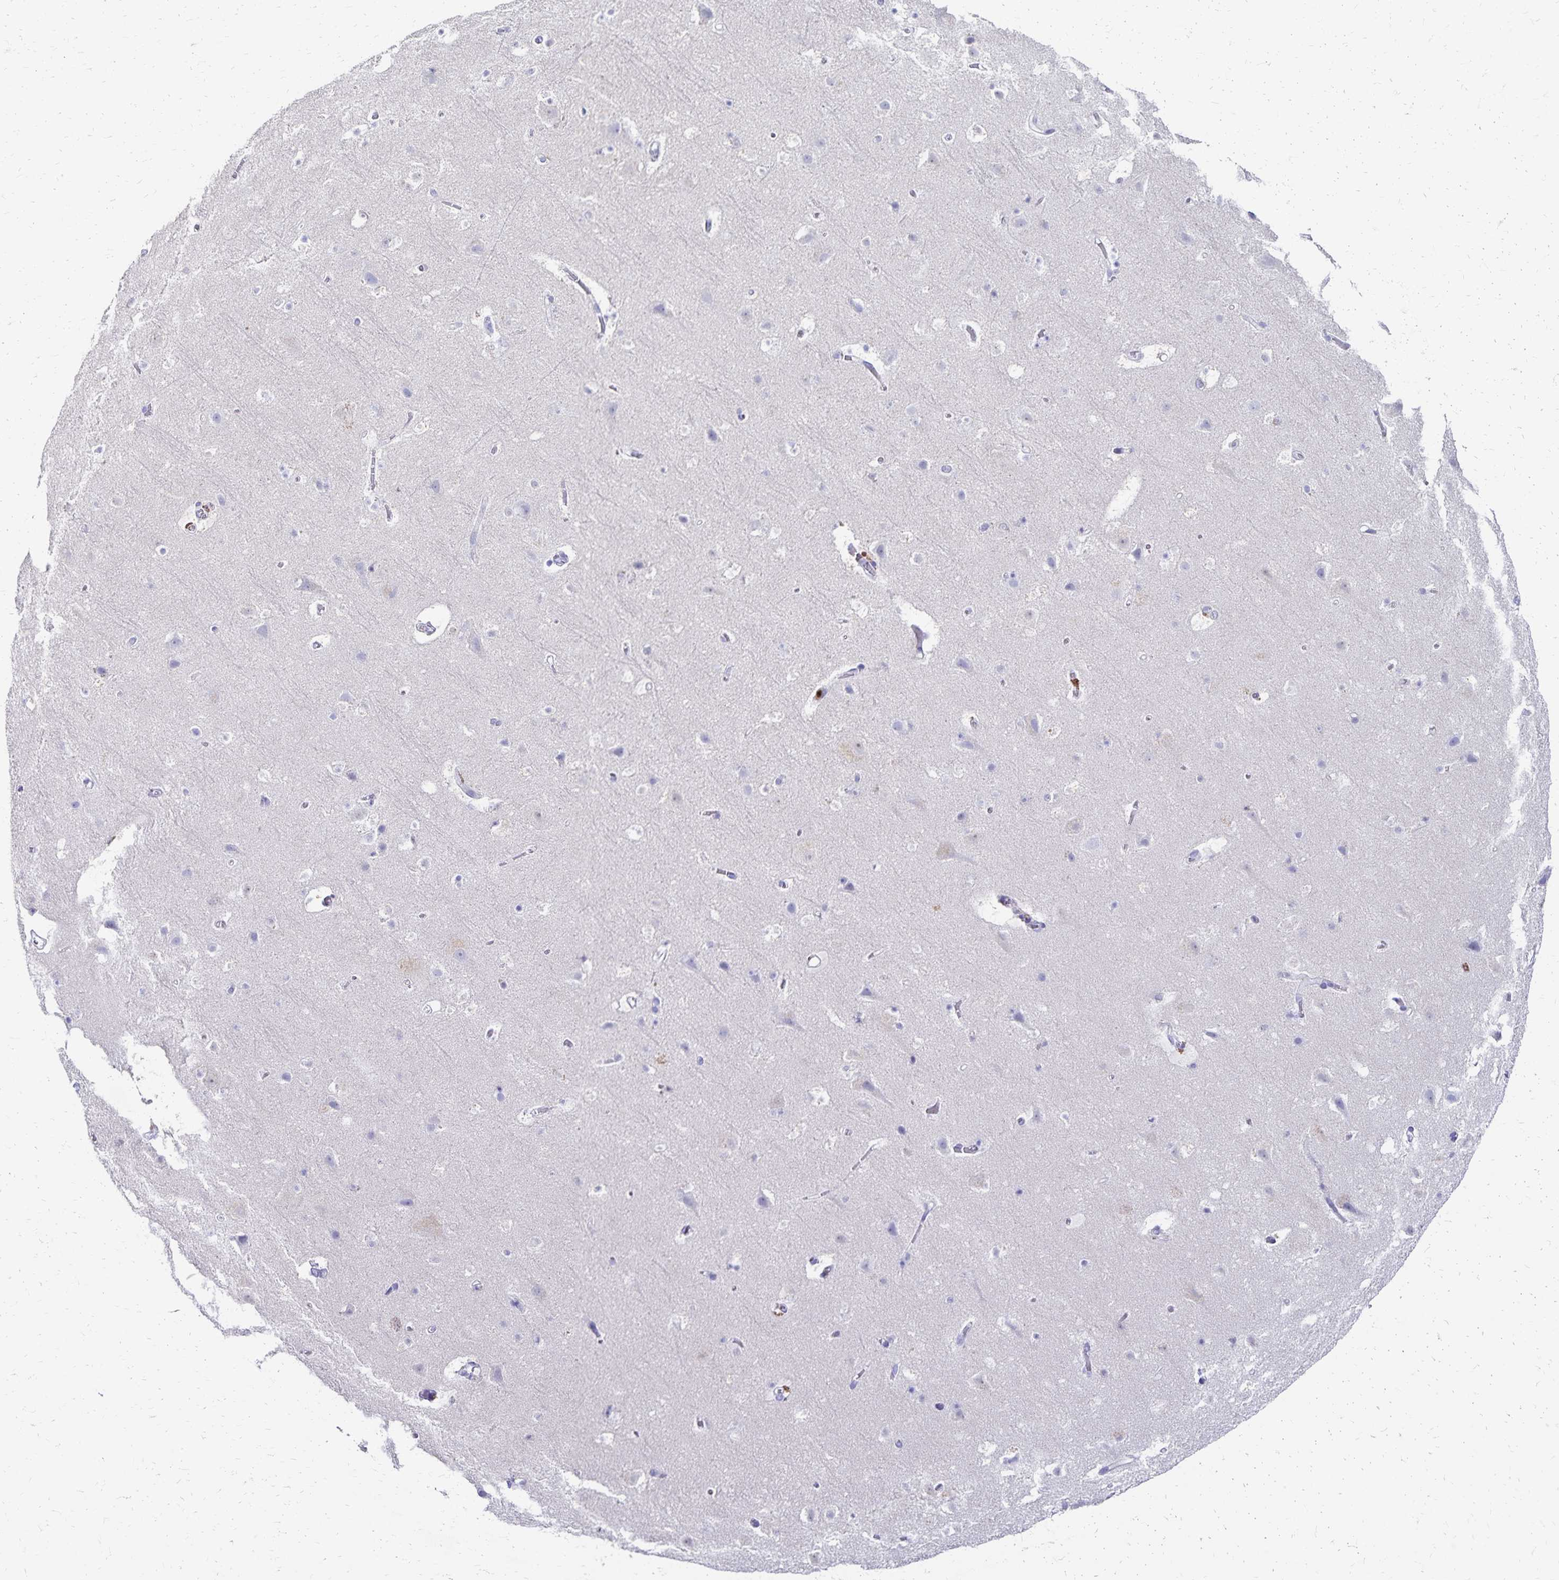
{"staining": {"intensity": "negative", "quantity": "none", "location": "none"}, "tissue": "cerebral cortex", "cell_type": "Endothelial cells", "image_type": "normal", "snomed": [{"axis": "morphology", "description": "Normal tissue, NOS"}, {"axis": "topography", "description": "Cerebral cortex"}], "caption": "Human cerebral cortex stained for a protein using IHC demonstrates no positivity in endothelial cells.", "gene": "PAX5", "patient": {"sex": "female", "age": 42}}